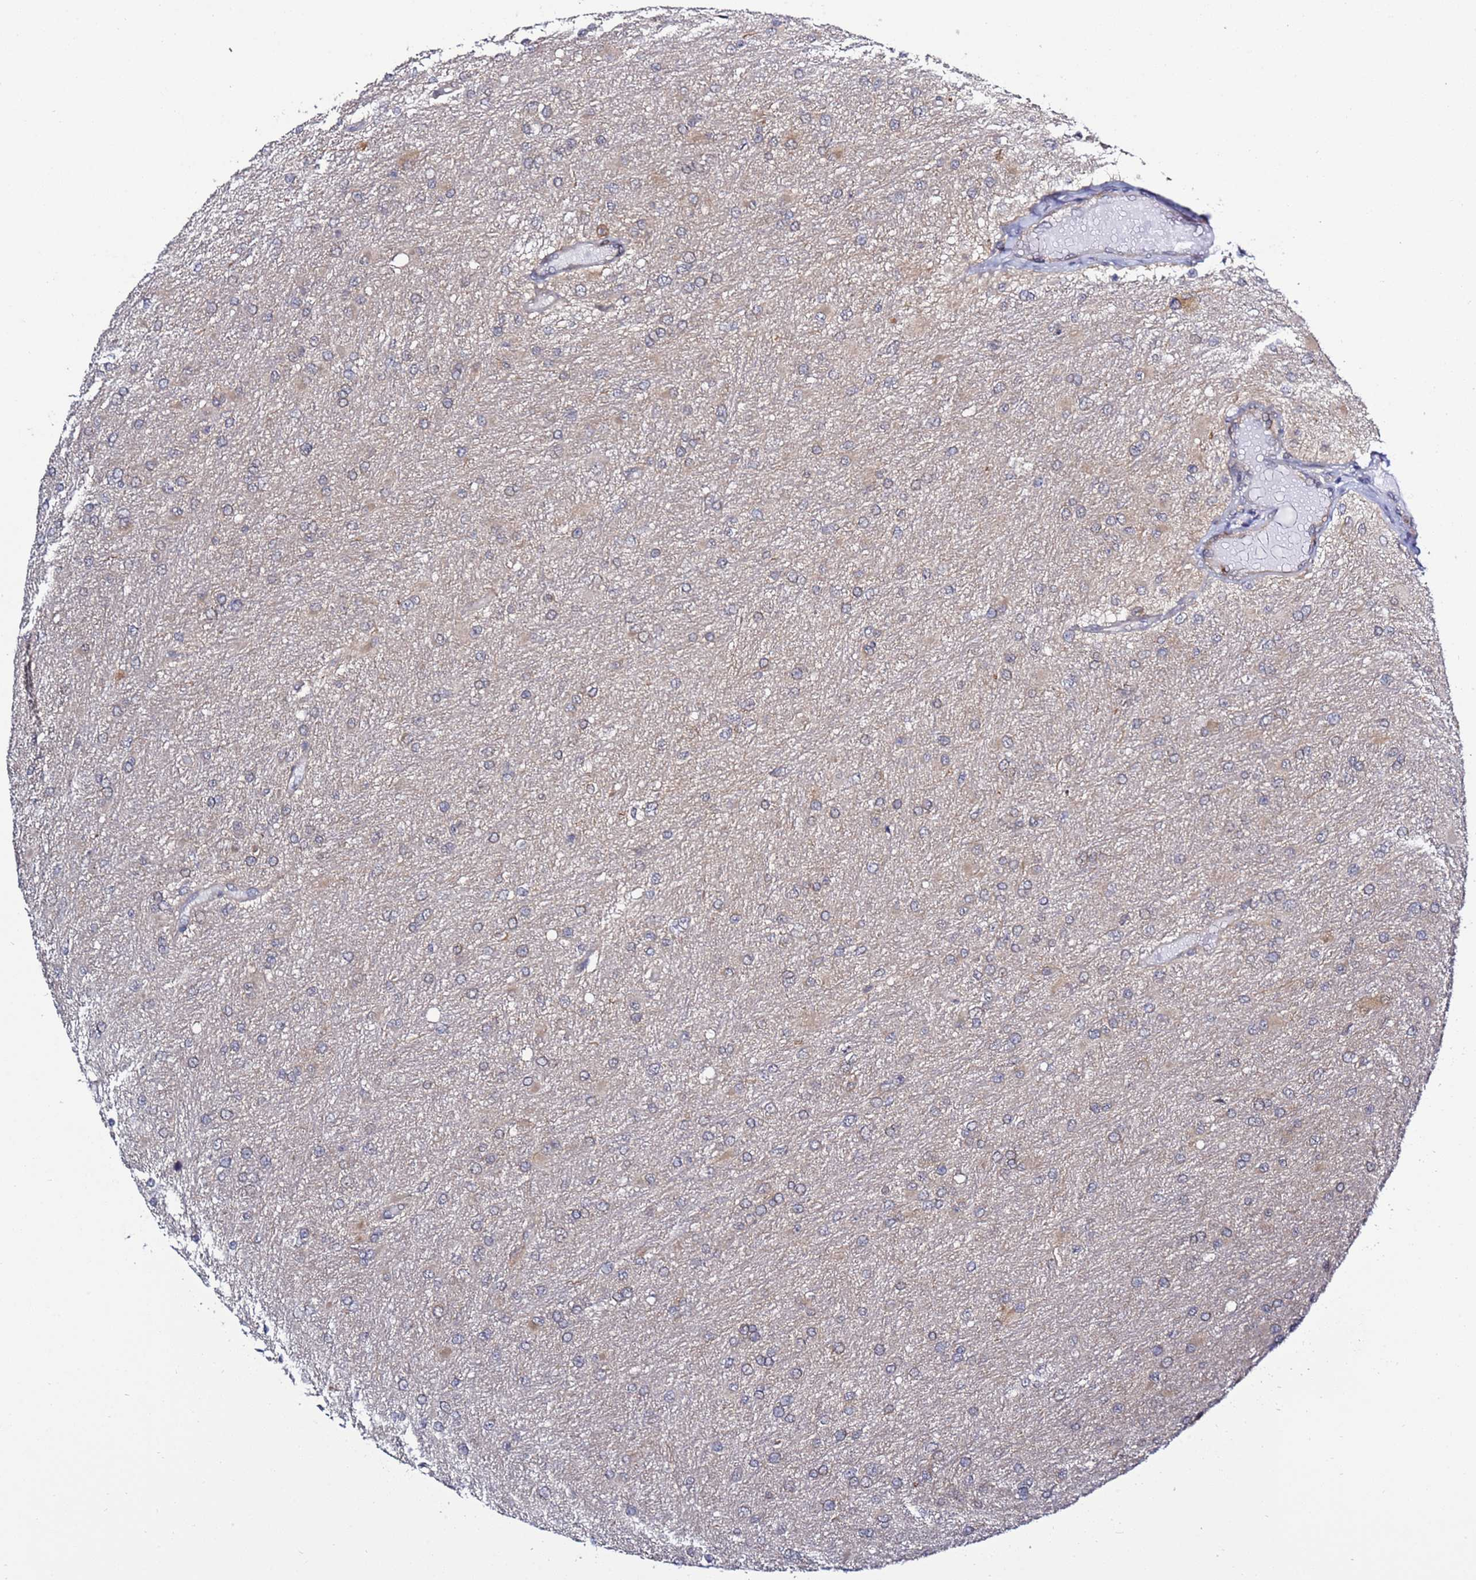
{"staining": {"intensity": "weak", "quantity": "<25%", "location": "cytoplasmic/membranous"}, "tissue": "glioma", "cell_type": "Tumor cells", "image_type": "cancer", "snomed": [{"axis": "morphology", "description": "Glioma, malignant, High grade"}, {"axis": "topography", "description": "Cerebral cortex"}], "caption": "High power microscopy micrograph of an immunohistochemistry photomicrograph of glioma, revealing no significant expression in tumor cells.", "gene": "POLR2D", "patient": {"sex": "female", "age": 36}}